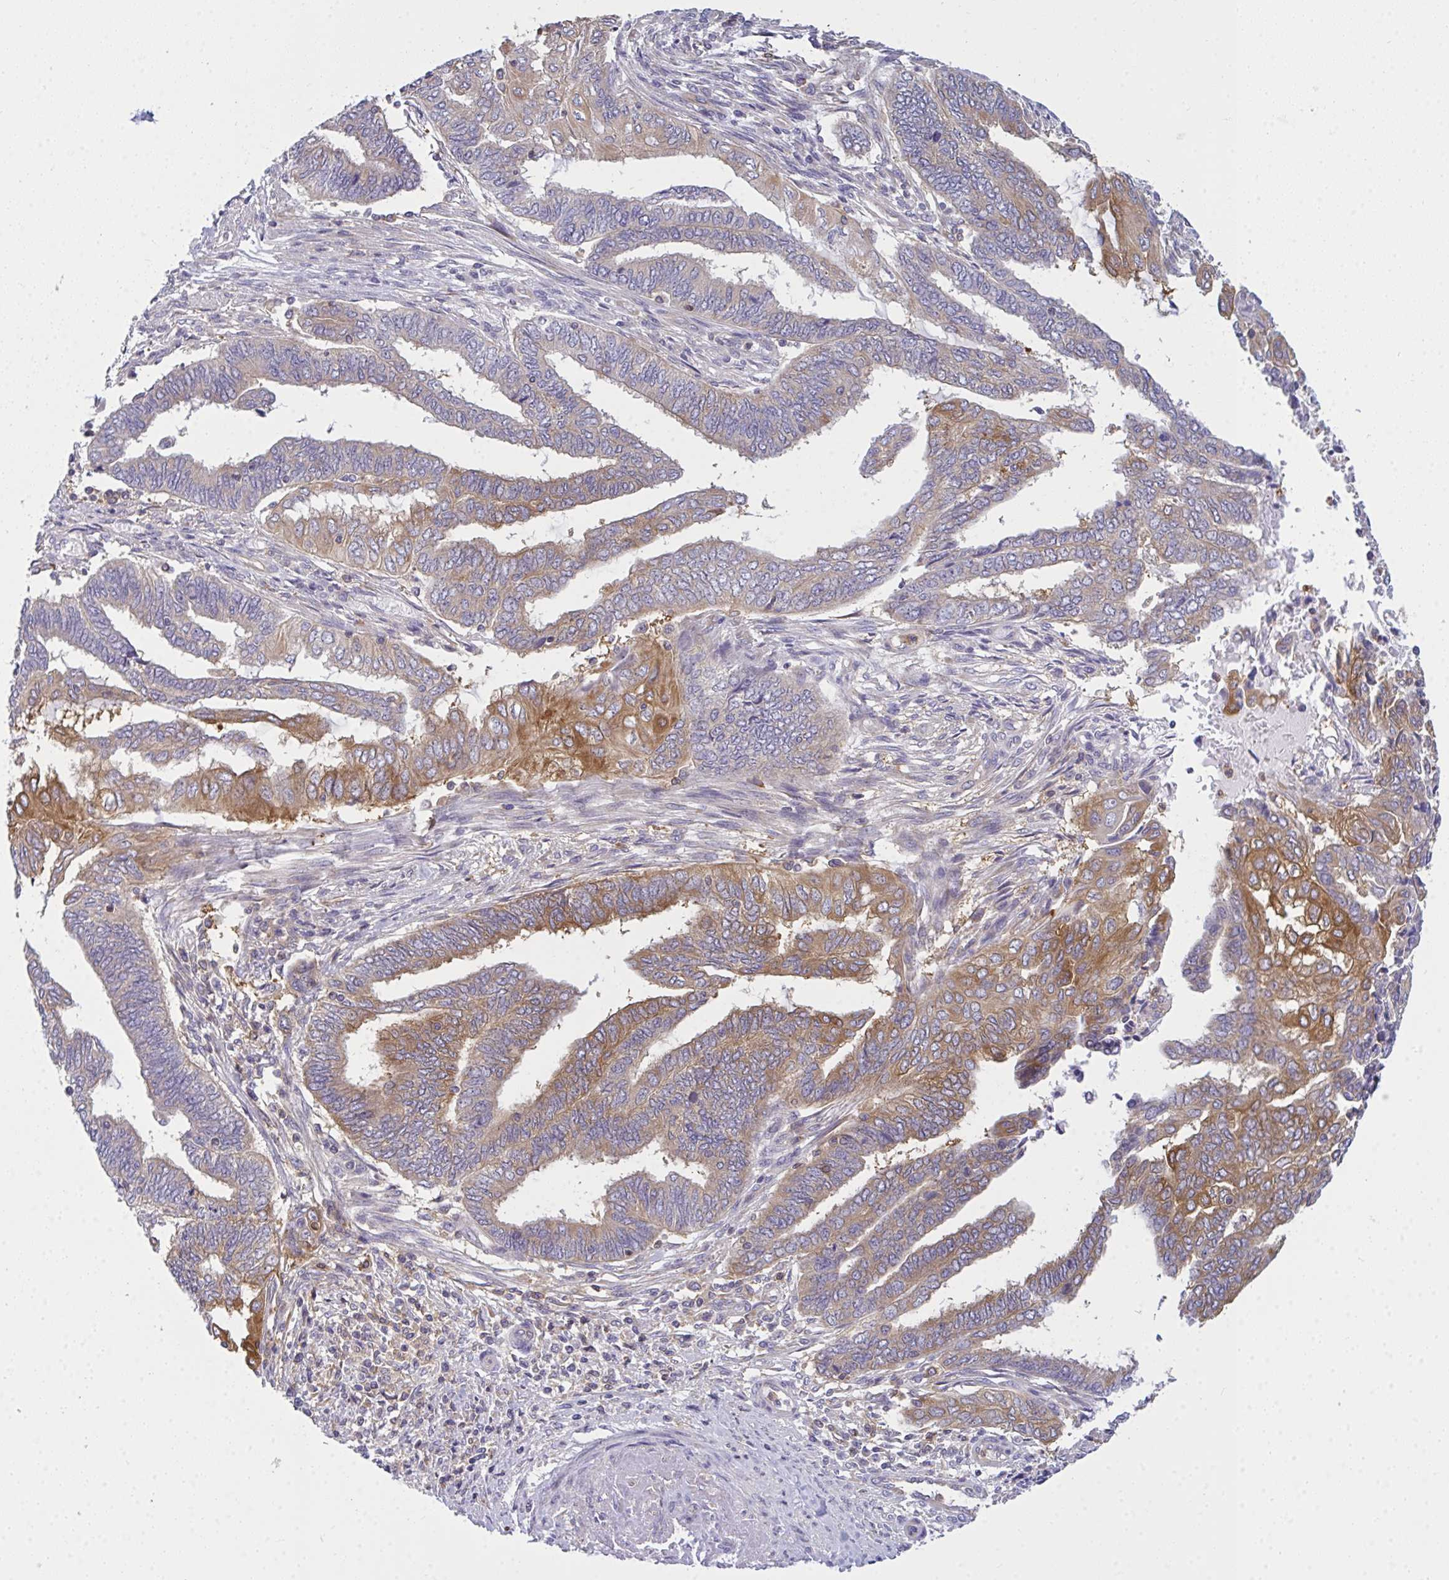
{"staining": {"intensity": "moderate", "quantity": "25%-75%", "location": "cytoplasmic/membranous"}, "tissue": "endometrial cancer", "cell_type": "Tumor cells", "image_type": "cancer", "snomed": [{"axis": "morphology", "description": "Adenocarcinoma, NOS"}, {"axis": "topography", "description": "Uterus"}, {"axis": "topography", "description": "Endometrium"}], "caption": "Protein analysis of adenocarcinoma (endometrial) tissue exhibits moderate cytoplasmic/membranous staining in approximately 25%-75% of tumor cells.", "gene": "SLC30A6", "patient": {"sex": "female", "age": 70}}